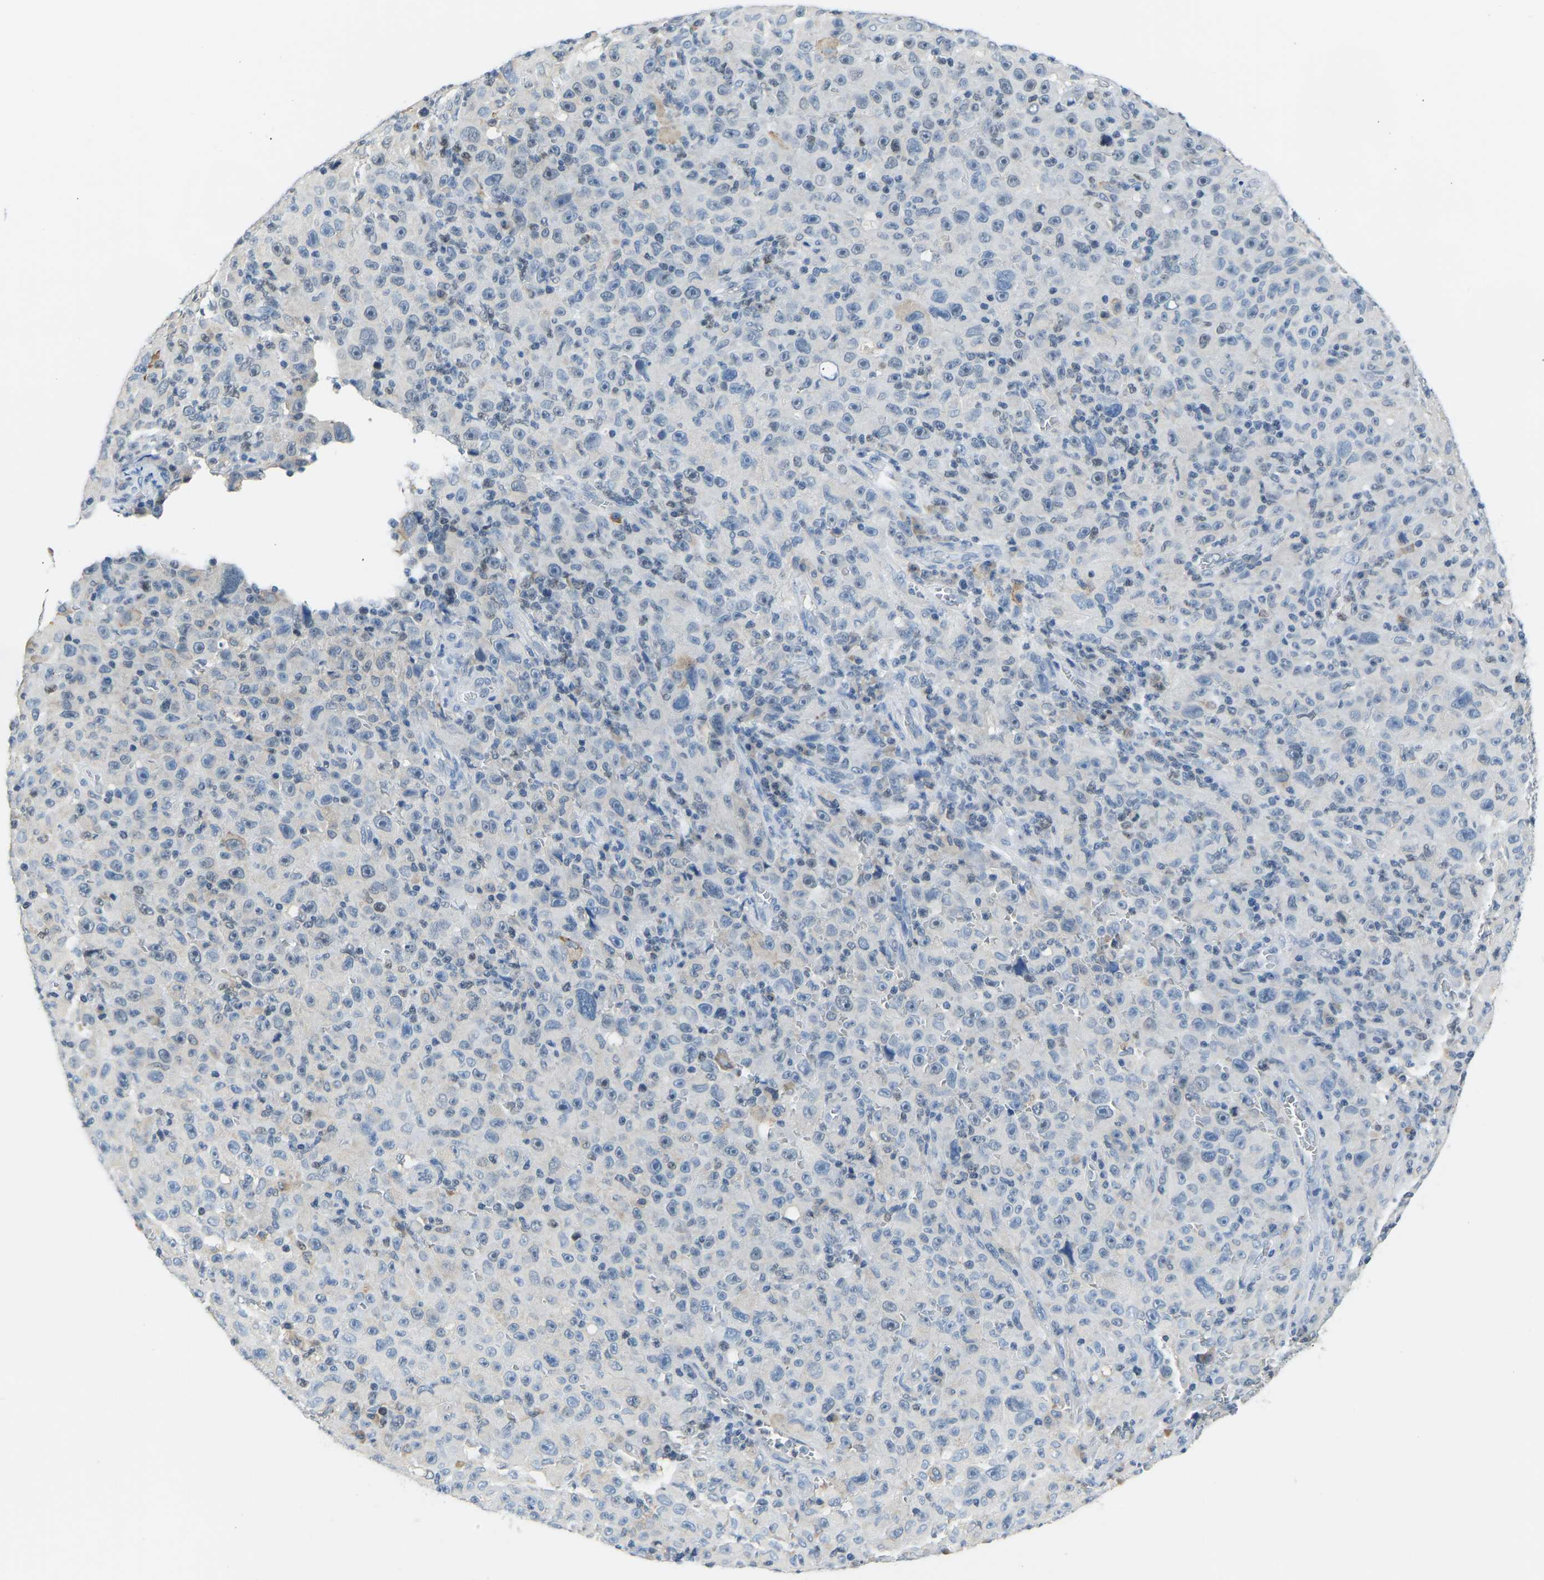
{"staining": {"intensity": "negative", "quantity": "none", "location": "none"}, "tissue": "melanoma", "cell_type": "Tumor cells", "image_type": "cancer", "snomed": [{"axis": "morphology", "description": "Malignant melanoma, NOS"}, {"axis": "topography", "description": "Skin"}], "caption": "DAB immunohistochemical staining of human melanoma shows no significant staining in tumor cells.", "gene": "VRK1", "patient": {"sex": "female", "age": 82}}